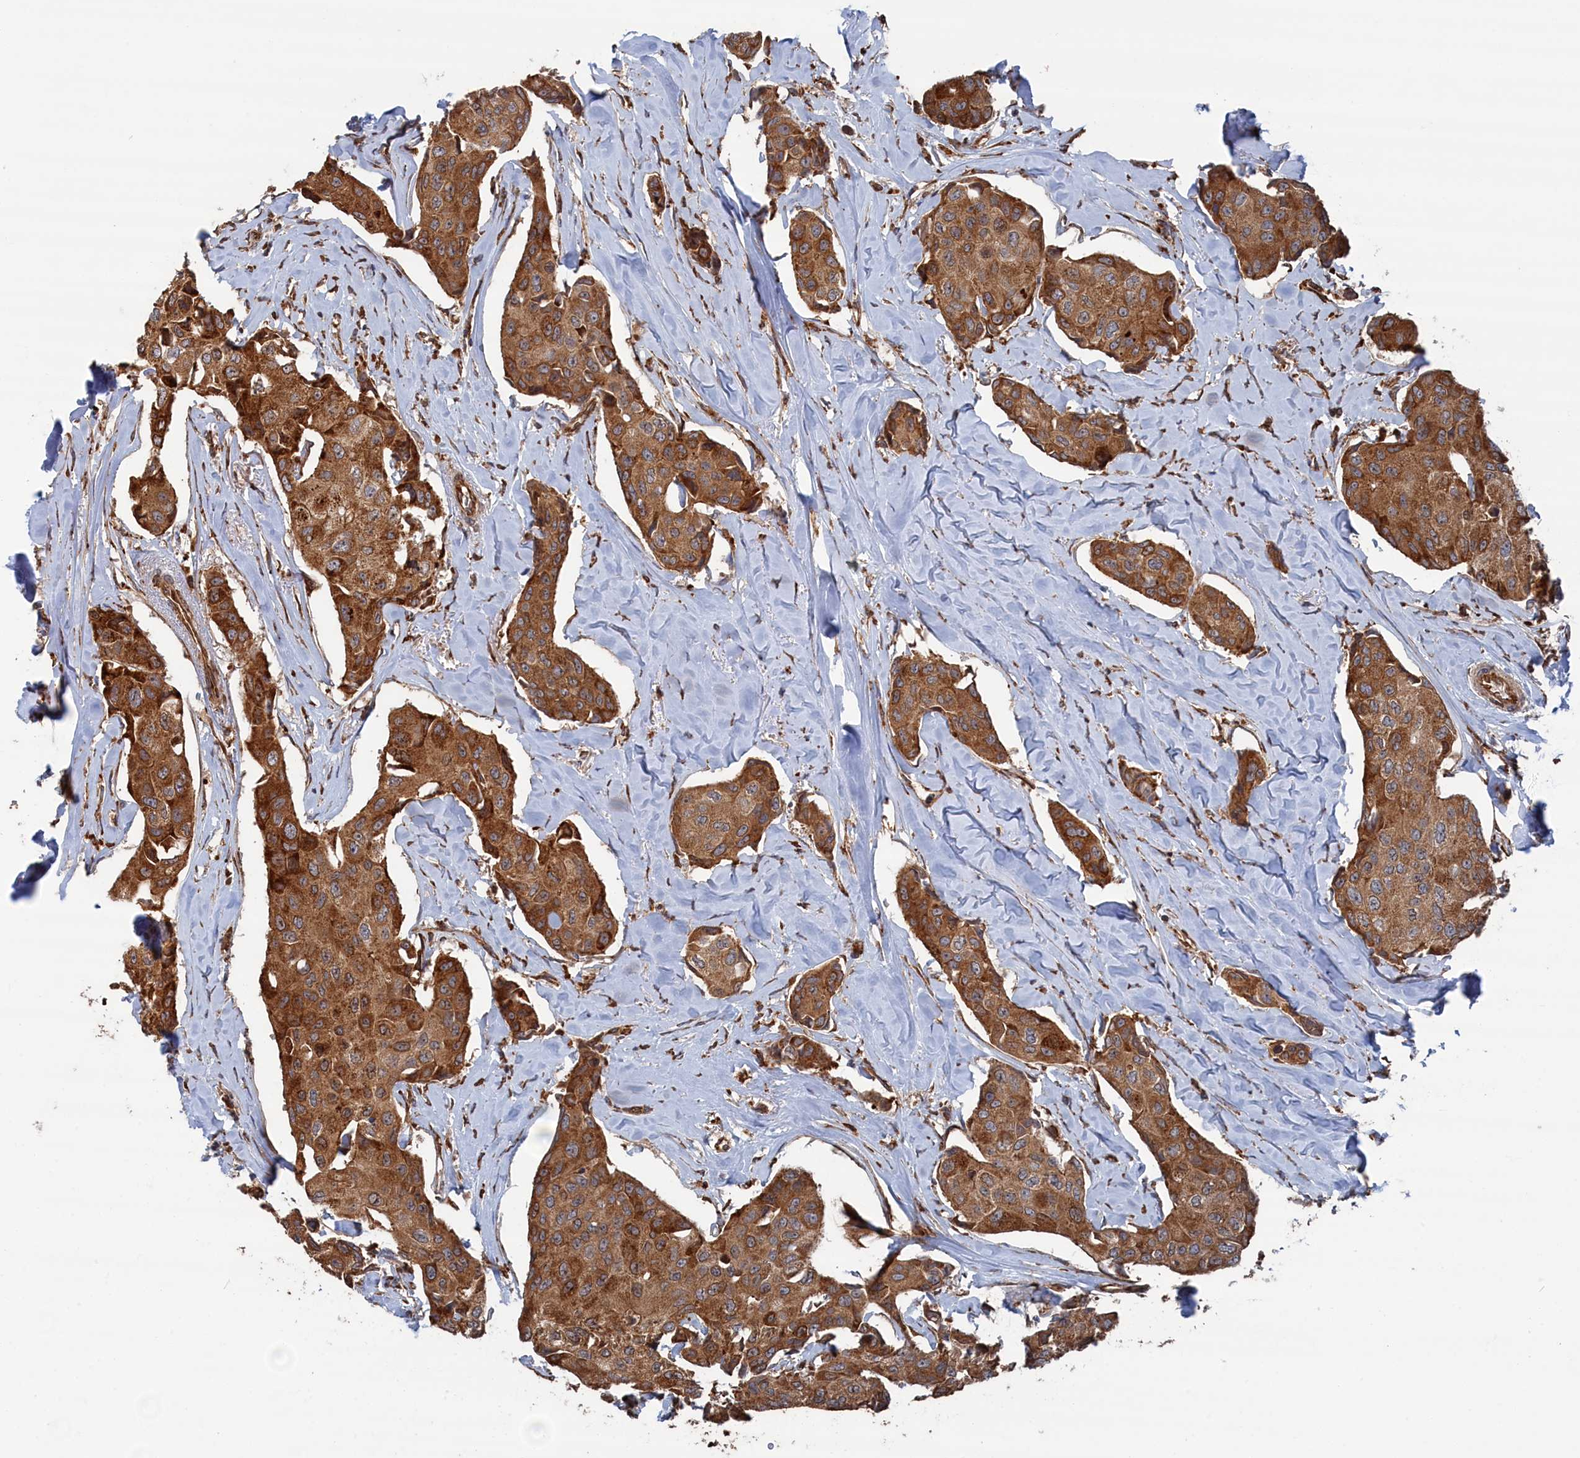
{"staining": {"intensity": "moderate", "quantity": ">75%", "location": "cytoplasmic/membranous"}, "tissue": "breast cancer", "cell_type": "Tumor cells", "image_type": "cancer", "snomed": [{"axis": "morphology", "description": "Duct carcinoma"}, {"axis": "topography", "description": "Breast"}], "caption": "Moderate cytoplasmic/membranous protein expression is present in approximately >75% of tumor cells in intraductal carcinoma (breast). The protein is shown in brown color, while the nuclei are stained blue.", "gene": "BPIFB6", "patient": {"sex": "female", "age": 80}}